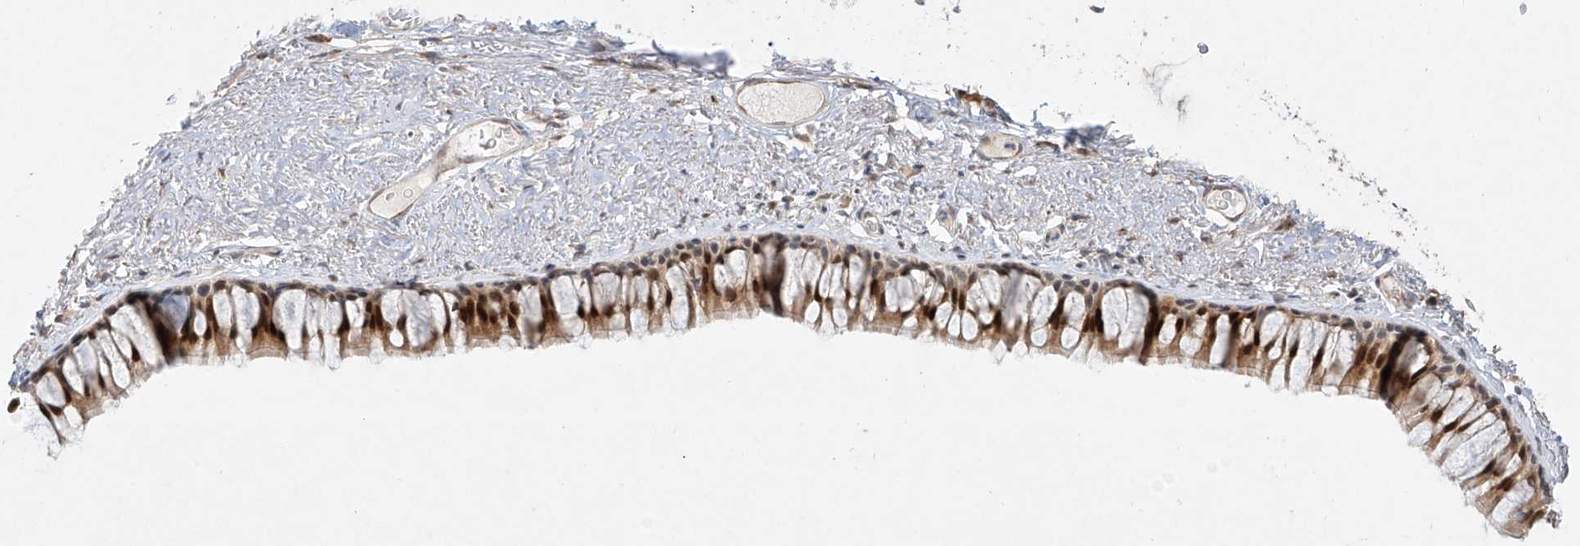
{"staining": {"intensity": "moderate", "quantity": ">75%", "location": "cytoplasmic/membranous,nuclear"}, "tissue": "bronchus", "cell_type": "Respiratory epithelial cells", "image_type": "normal", "snomed": [{"axis": "morphology", "description": "Normal tissue, NOS"}, {"axis": "topography", "description": "Cartilage tissue"}, {"axis": "topography", "description": "Bronchus"}], "caption": "DAB immunohistochemical staining of benign human bronchus reveals moderate cytoplasmic/membranous,nuclear protein staining in about >75% of respiratory epithelial cells.", "gene": "TASP1", "patient": {"sex": "female", "age": 73}}